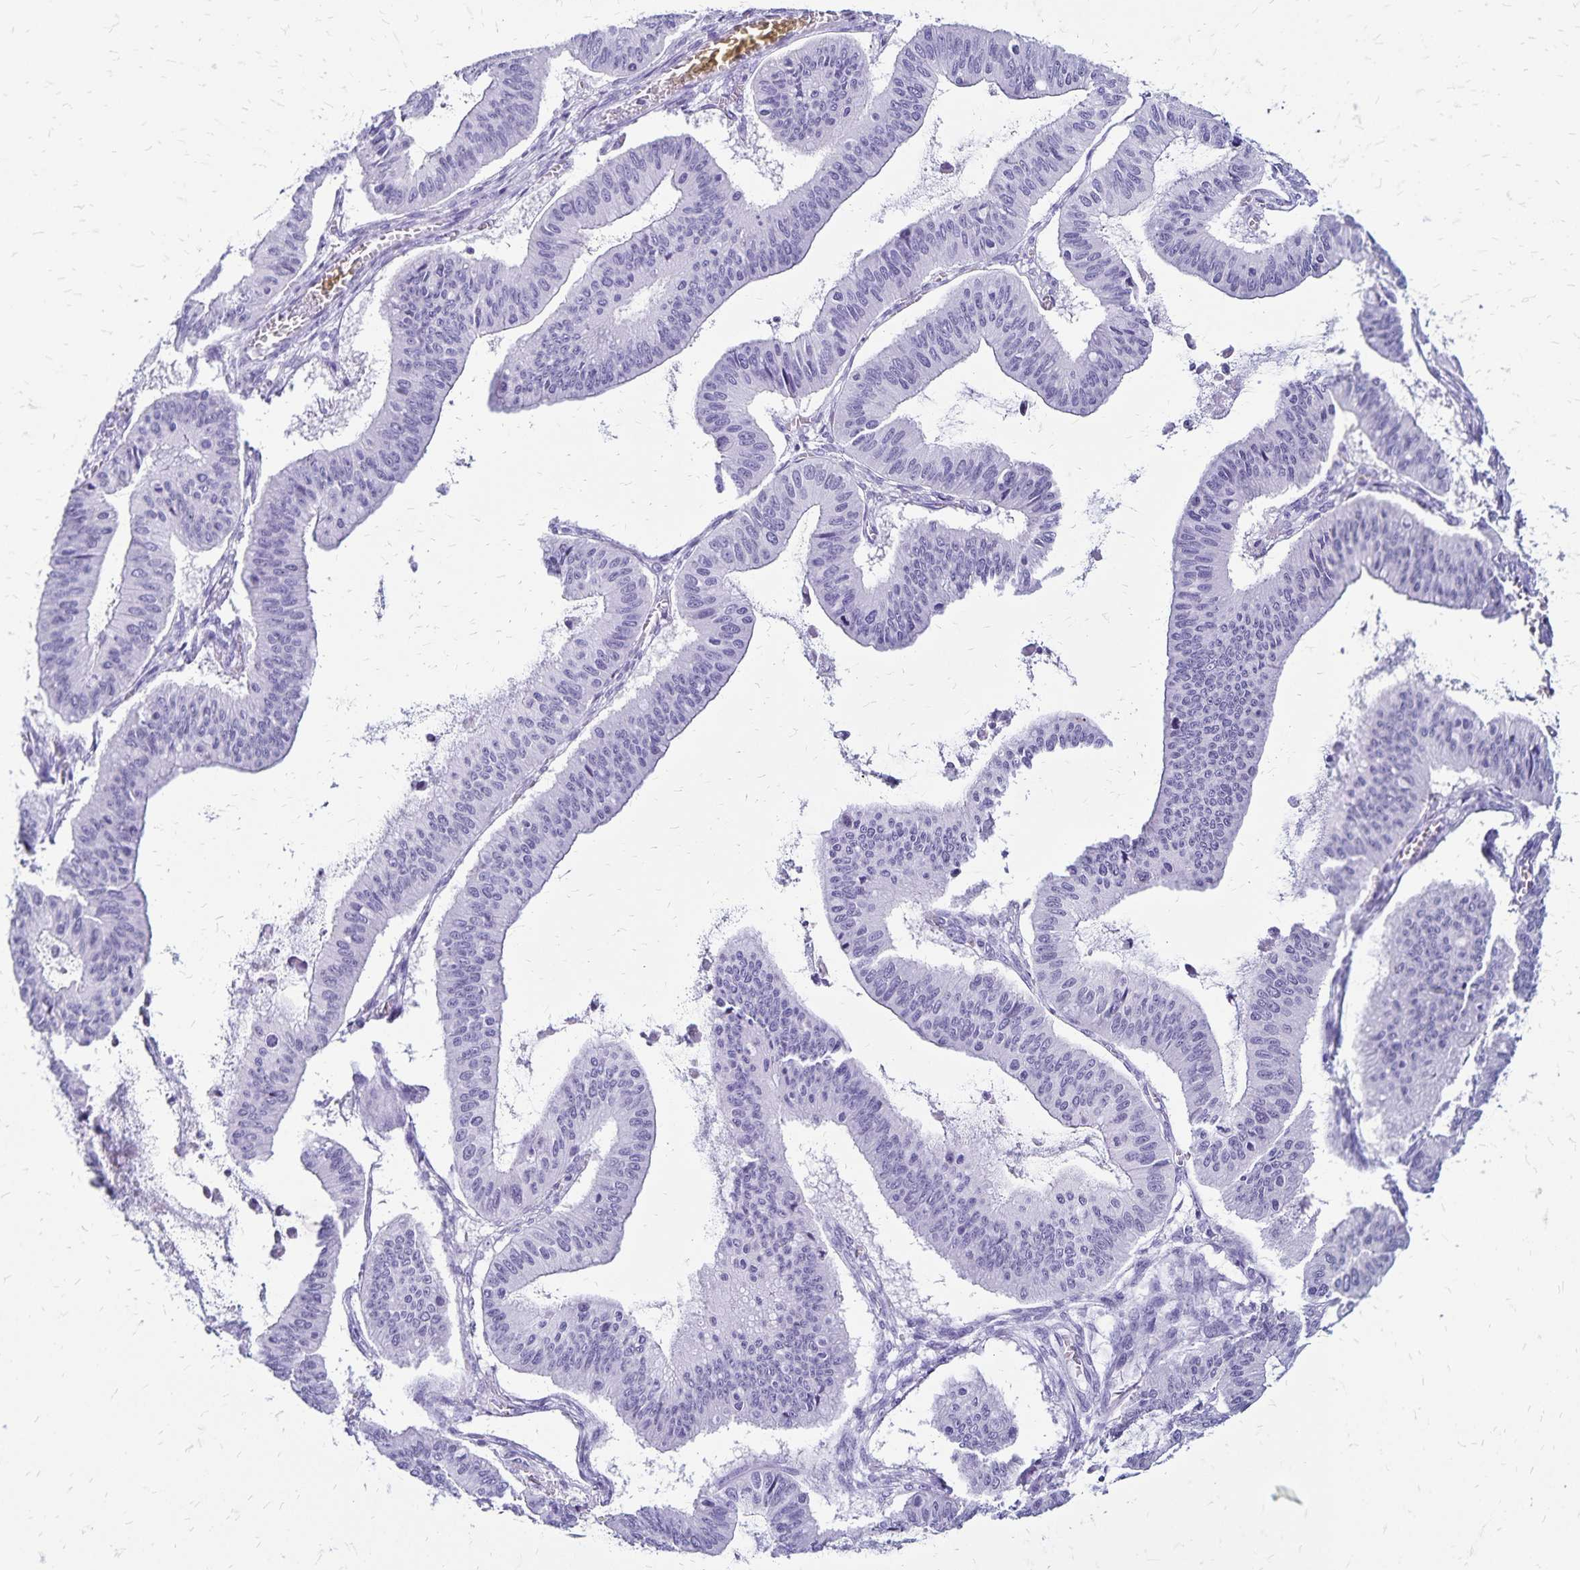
{"staining": {"intensity": "negative", "quantity": "none", "location": "none"}, "tissue": "ovarian cancer", "cell_type": "Tumor cells", "image_type": "cancer", "snomed": [{"axis": "morphology", "description": "Cystadenocarcinoma, mucinous, NOS"}, {"axis": "topography", "description": "Ovary"}], "caption": "The micrograph demonstrates no staining of tumor cells in ovarian cancer (mucinous cystadenocarcinoma).", "gene": "LIN28B", "patient": {"sex": "female", "age": 72}}